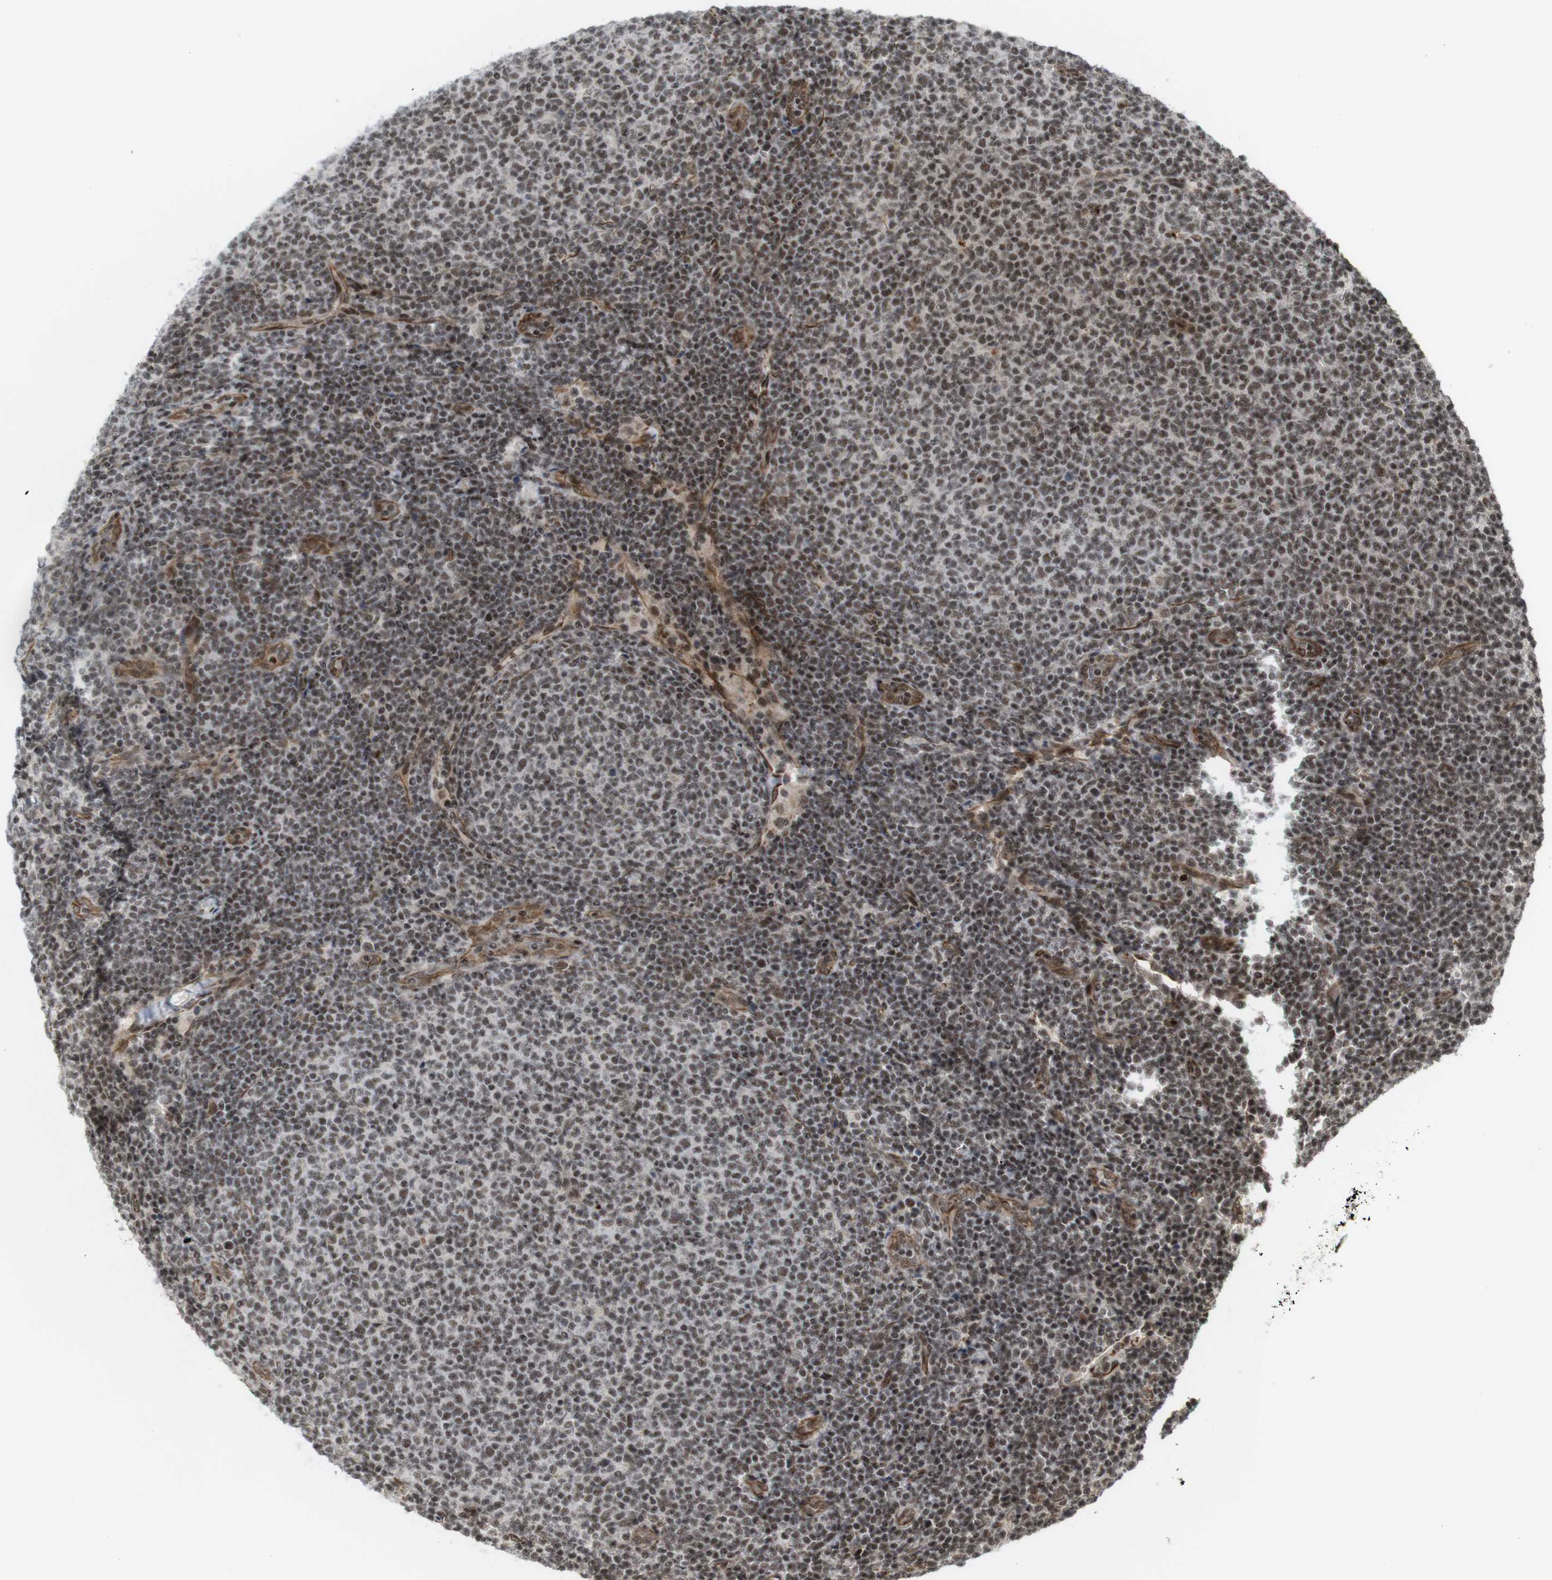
{"staining": {"intensity": "moderate", "quantity": ">75%", "location": "nuclear"}, "tissue": "lymphoma", "cell_type": "Tumor cells", "image_type": "cancer", "snomed": [{"axis": "morphology", "description": "Malignant lymphoma, non-Hodgkin's type, Low grade"}, {"axis": "topography", "description": "Lymph node"}], "caption": "Malignant lymphoma, non-Hodgkin's type (low-grade) tissue shows moderate nuclear expression in approximately >75% of tumor cells", "gene": "SP2", "patient": {"sex": "male", "age": 66}}